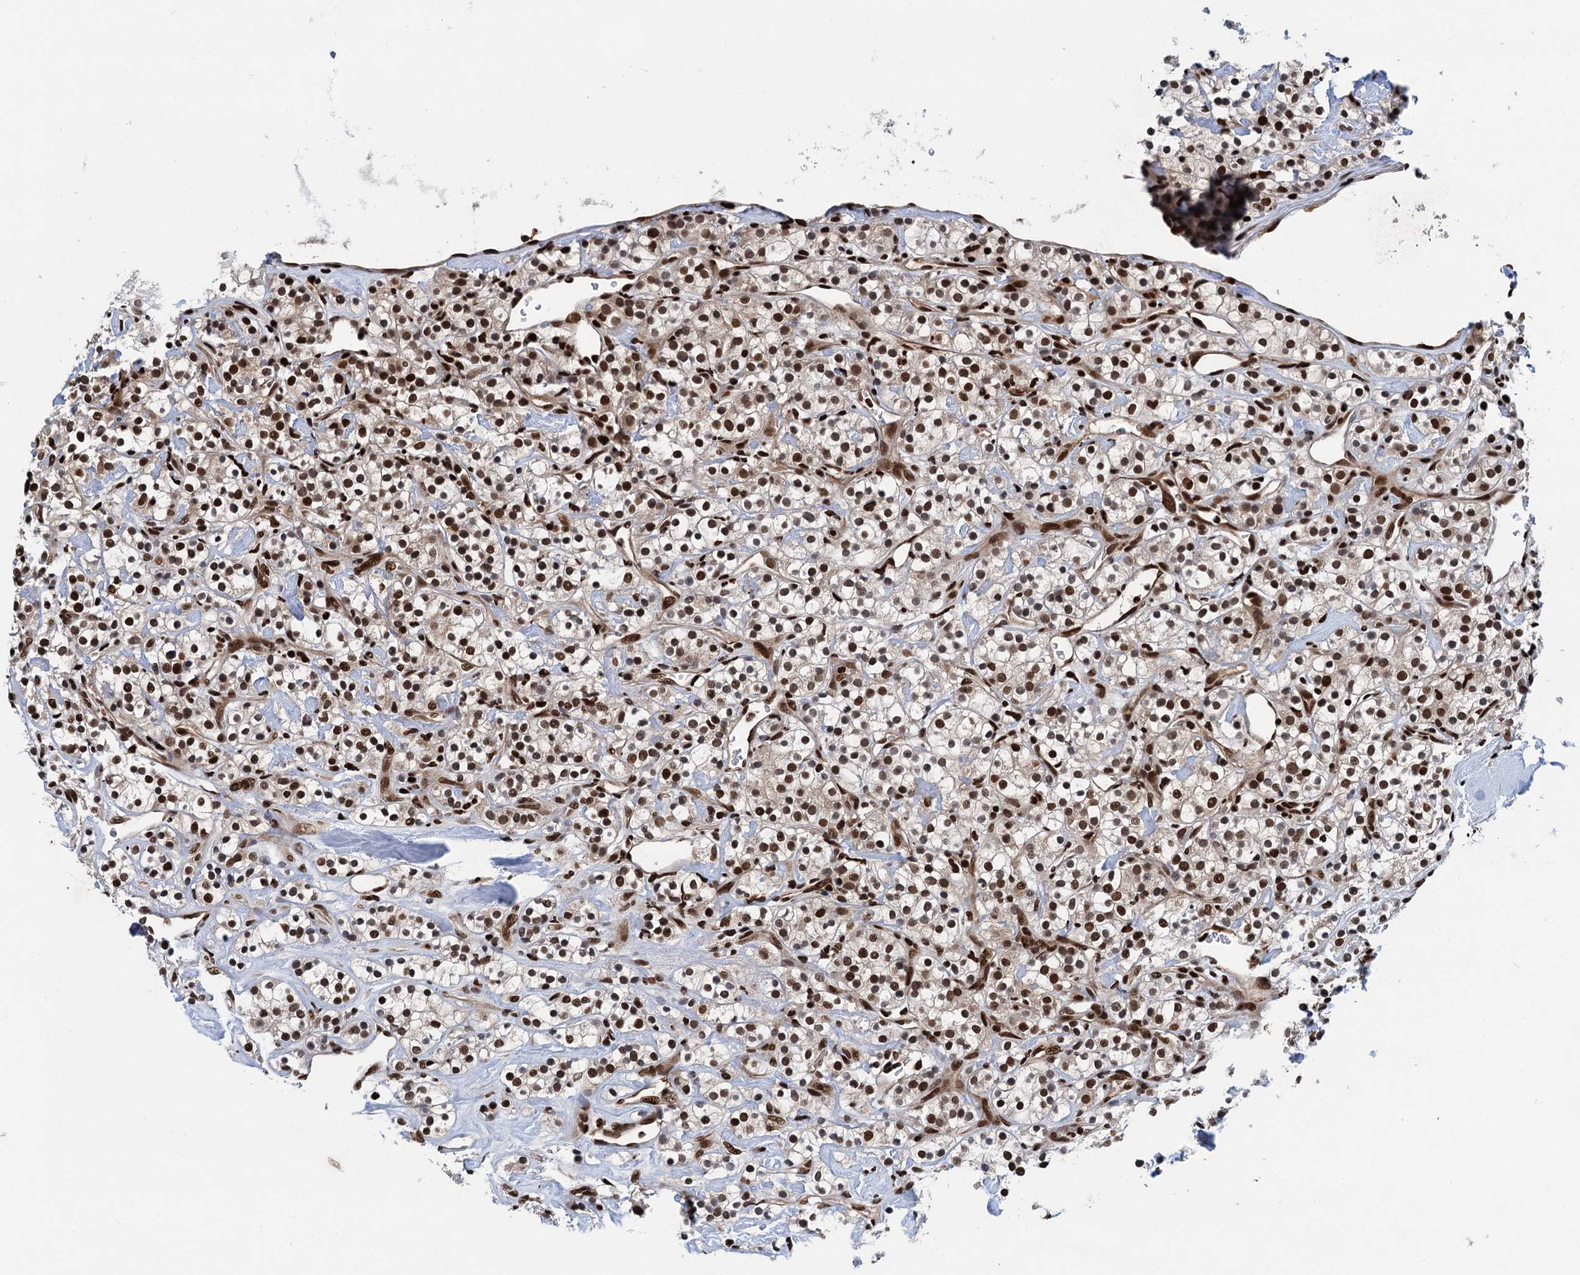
{"staining": {"intensity": "strong", "quantity": ">75%", "location": "nuclear"}, "tissue": "renal cancer", "cell_type": "Tumor cells", "image_type": "cancer", "snomed": [{"axis": "morphology", "description": "Adenocarcinoma, NOS"}, {"axis": "topography", "description": "Kidney"}], "caption": "A high amount of strong nuclear staining is appreciated in about >75% of tumor cells in renal cancer tissue. The protein of interest is shown in brown color, while the nuclei are stained blue.", "gene": "PPP4R1", "patient": {"sex": "male", "age": 77}}